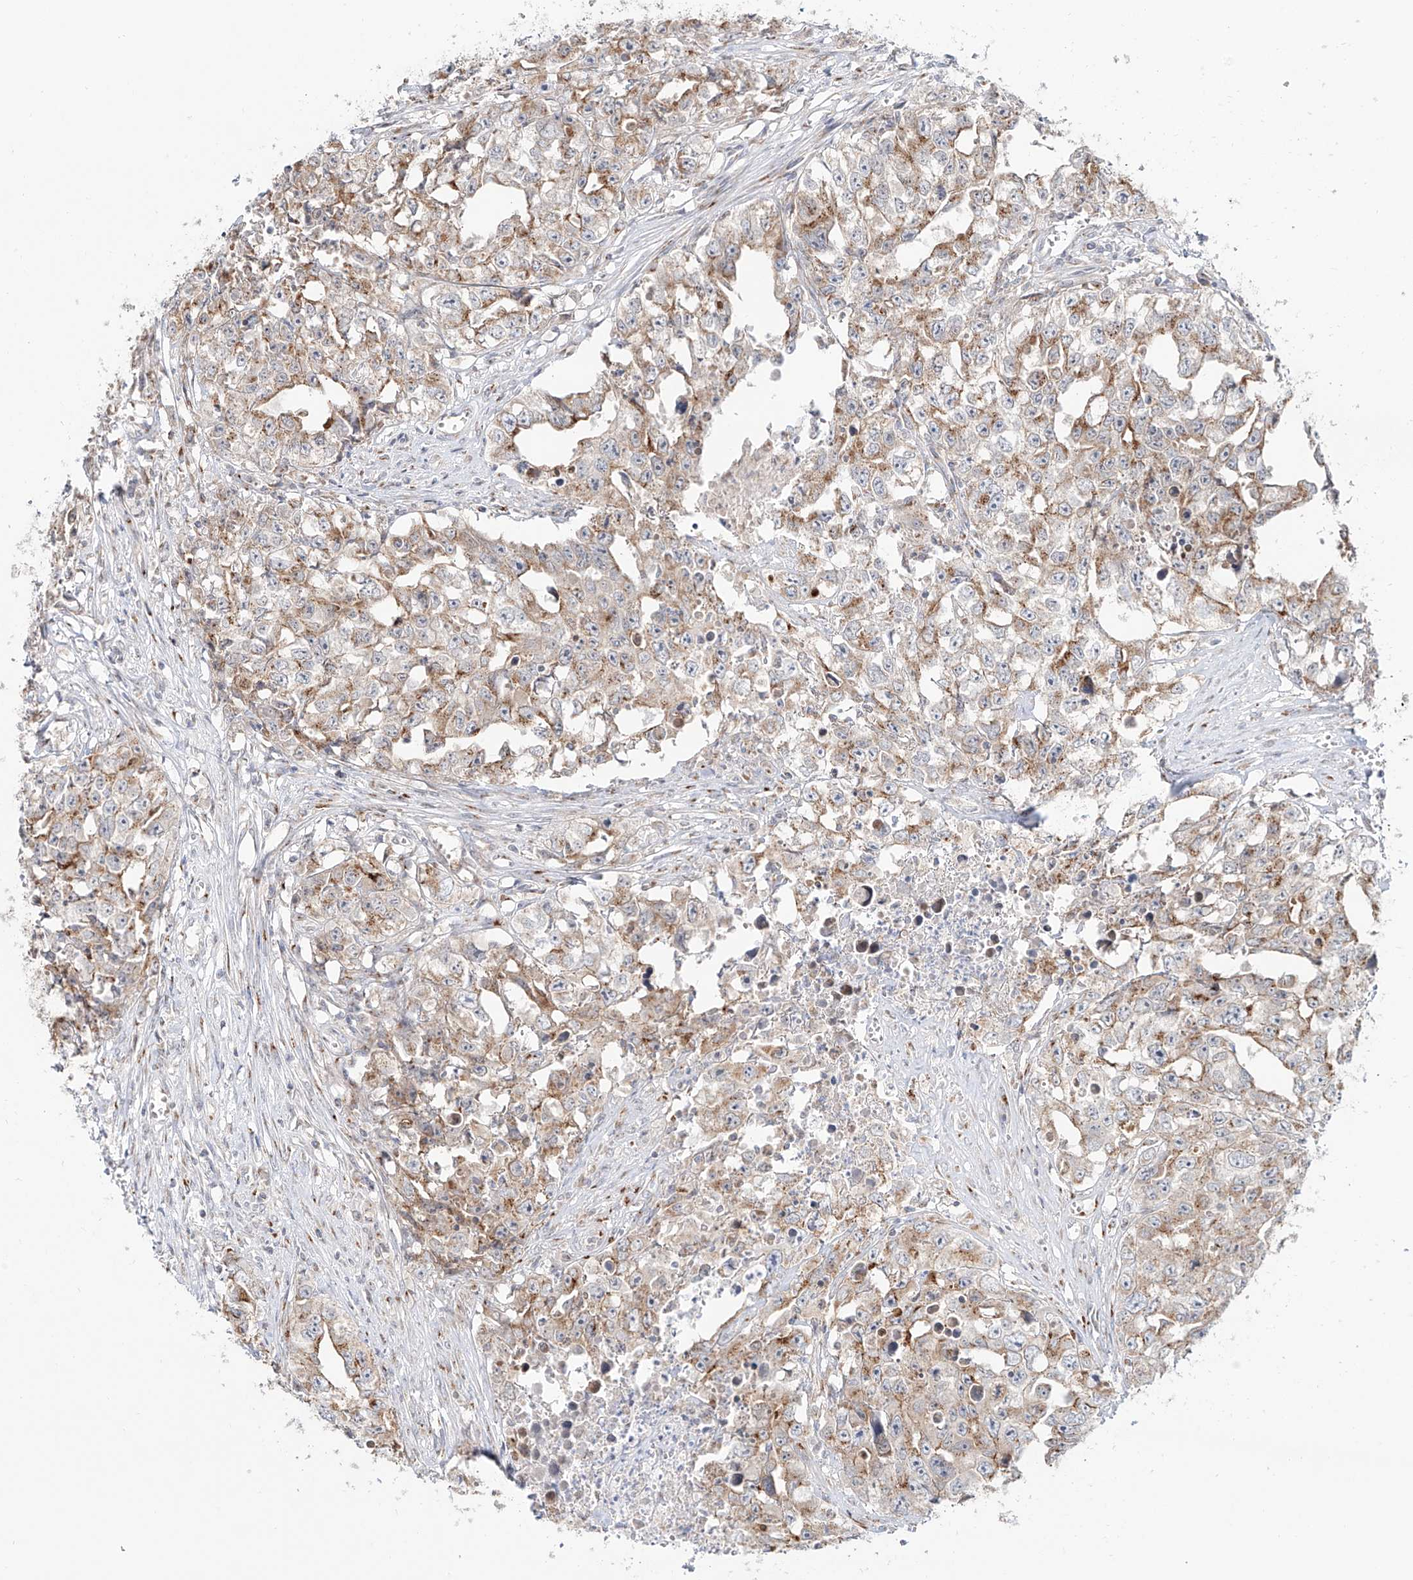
{"staining": {"intensity": "moderate", "quantity": ">75%", "location": "cytoplasmic/membranous"}, "tissue": "testis cancer", "cell_type": "Tumor cells", "image_type": "cancer", "snomed": [{"axis": "morphology", "description": "Seminoma, NOS"}, {"axis": "morphology", "description": "Carcinoma, Embryonal, NOS"}, {"axis": "topography", "description": "Testis"}], "caption": "Protein expression by immunohistochemistry reveals moderate cytoplasmic/membranous expression in approximately >75% of tumor cells in testis seminoma. The protein of interest is shown in brown color, while the nuclei are stained blue.", "gene": "BSDC1", "patient": {"sex": "male", "age": 43}}